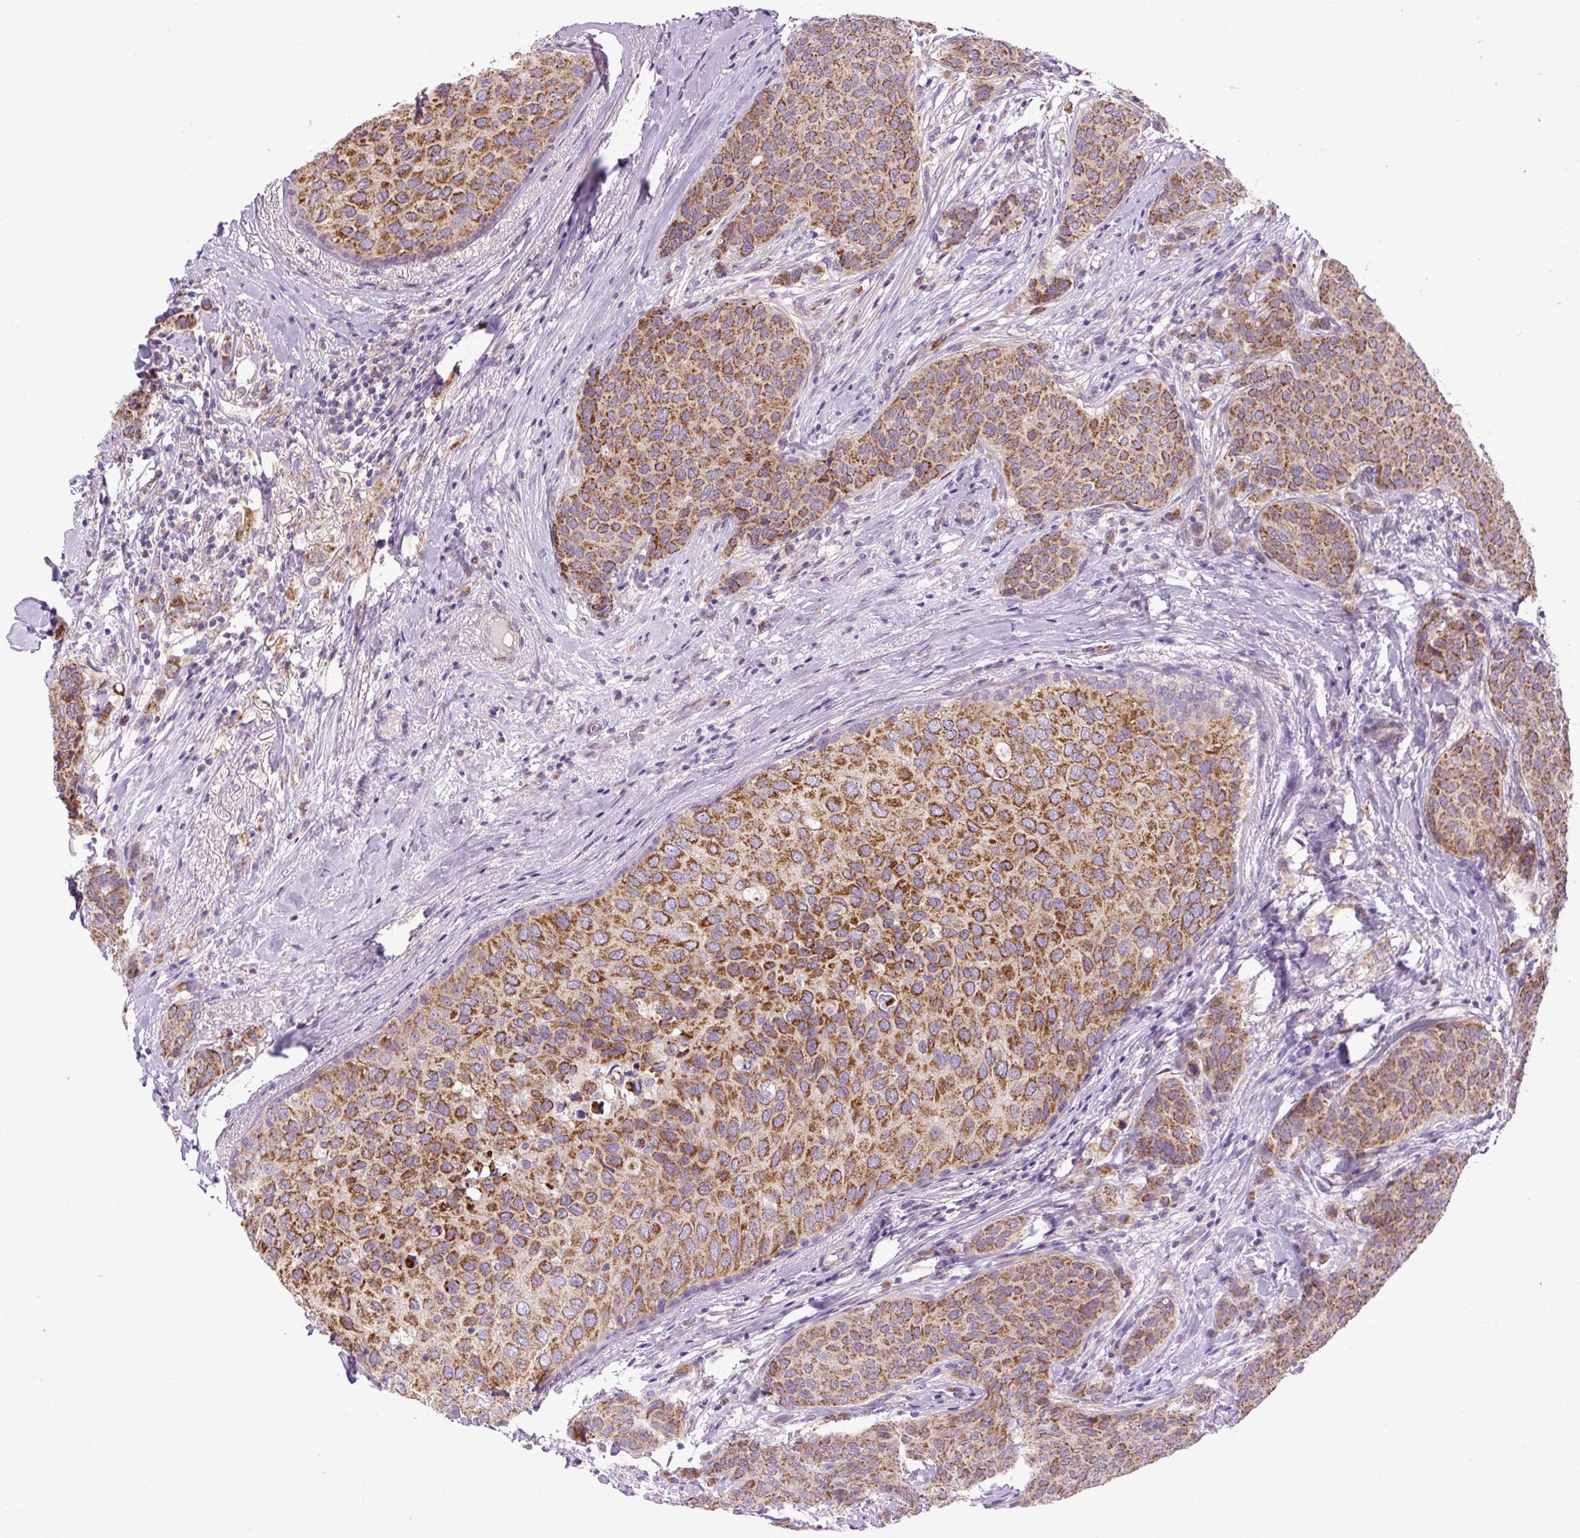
{"staining": {"intensity": "moderate", "quantity": ">75%", "location": "cytoplasmic/membranous"}, "tissue": "breast cancer", "cell_type": "Tumor cells", "image_type": "cancer", "snomed": [{"axis": "morphology", "description": "Duct carcinoma"}, {"axis": "topography", "description": "Breast"}], "caption": "Human breast cancer (infiltrating ductal carcinoma) stained with a brown dye displays moderate cytoplasmic/membranous positive expression in about >75% of tumor cells.", "gene": "TM2D3", "patient": {"sex": "female", "age": 47}}